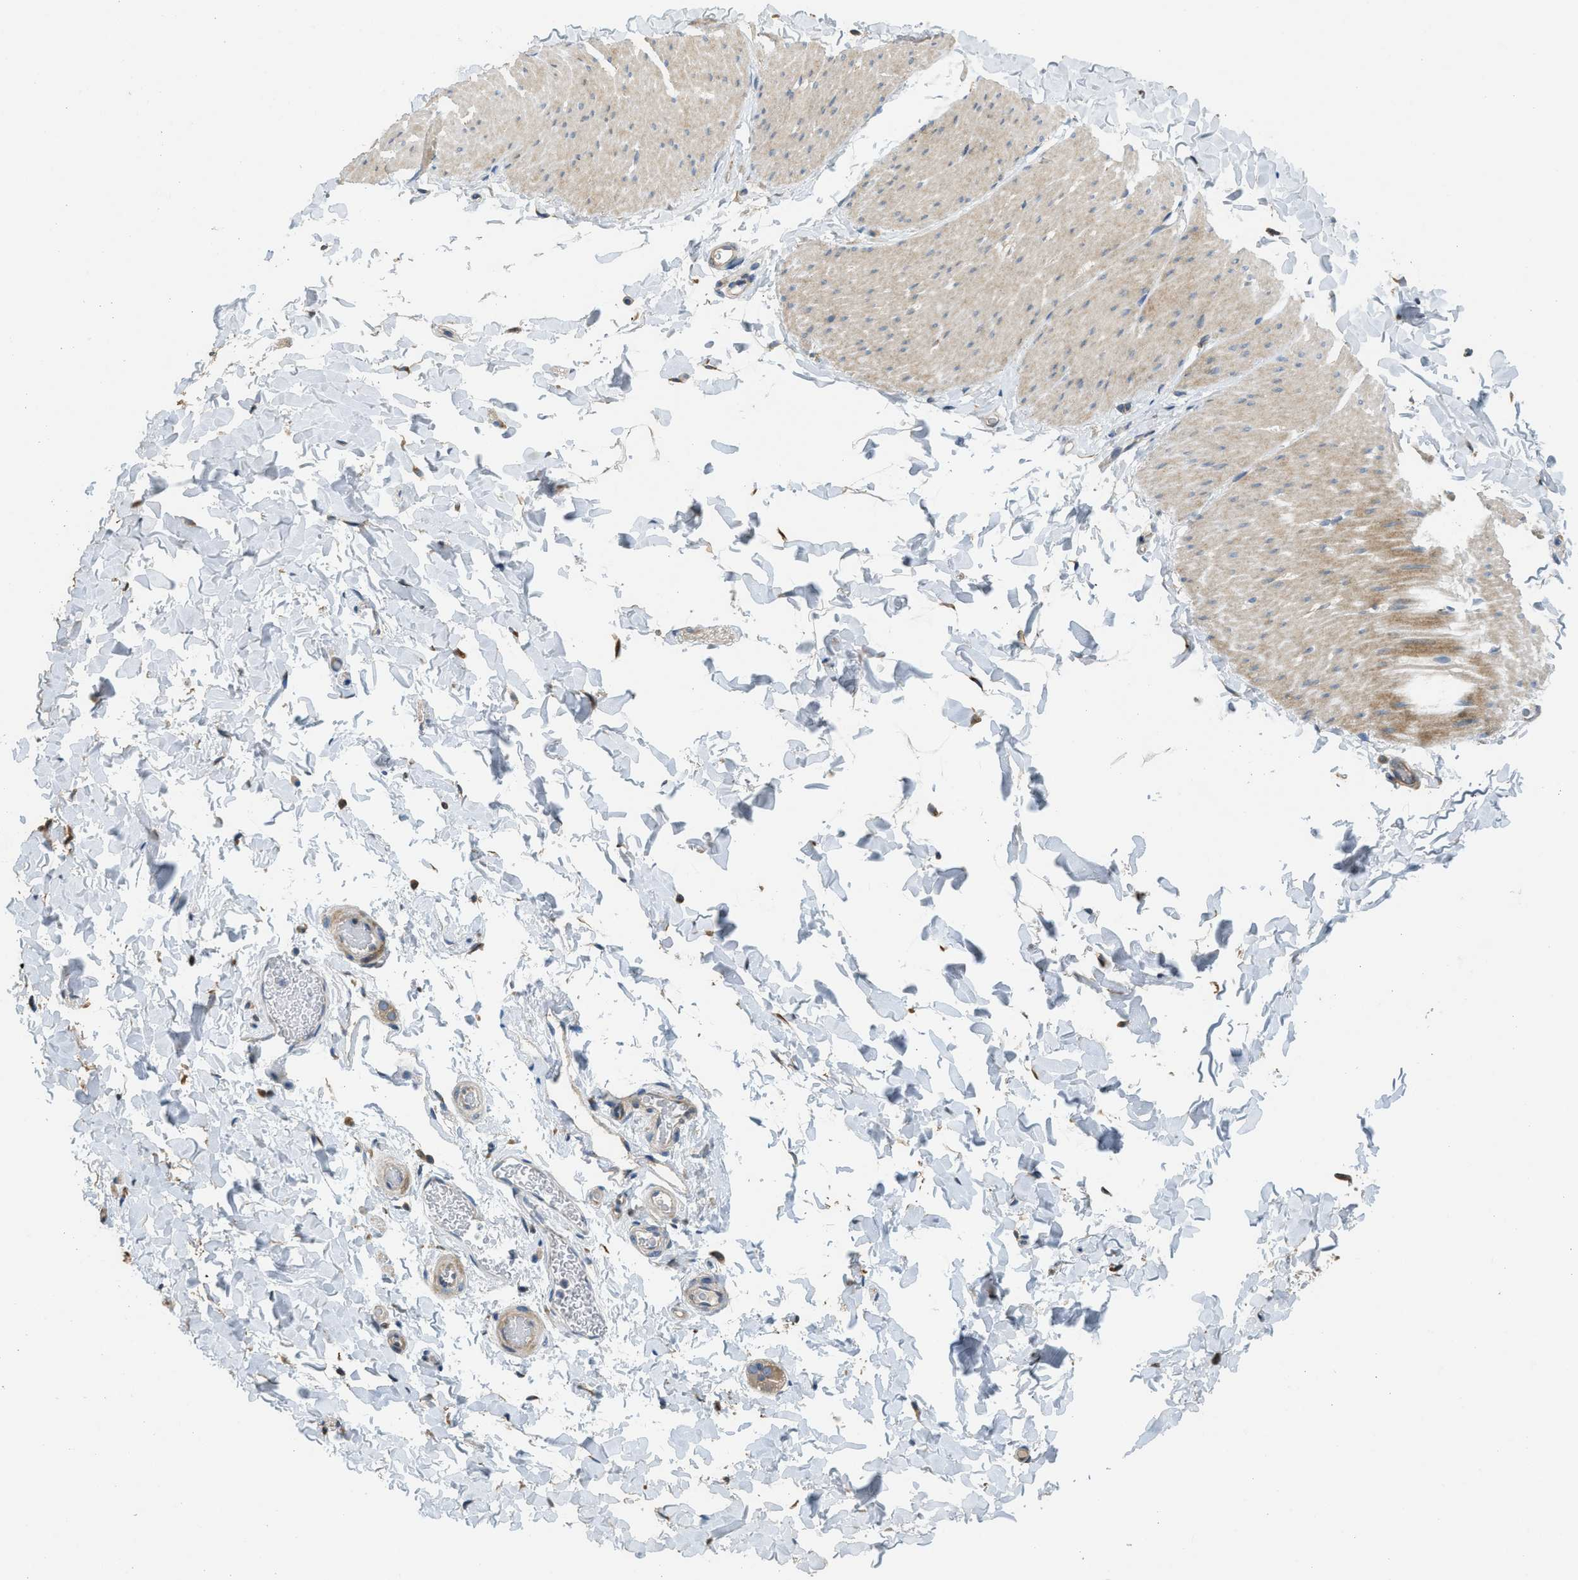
{"staining": {"intensity": "weak", "quantity": "25%-75%", "location": "cytoplasmic/membranous"}, "tissue": "smooth muscle", "cell_type": "Smooth muscle cells", "image_type": "normal", "snomed": [{"axis": "morphology", "description": "Normal tissue, NOS"}, {"axis": "topography", "description": "Smooth muscle"}, {"axis": "topography", "description": "Colon"}], "caption": "An image of human smooth muscle stained for a protein exhibits weak cytoplasmic/membranous brown staining in smooth muscle cells.", "gene": "TMEM68", "patient": {"sex": "male", "age": 67}}